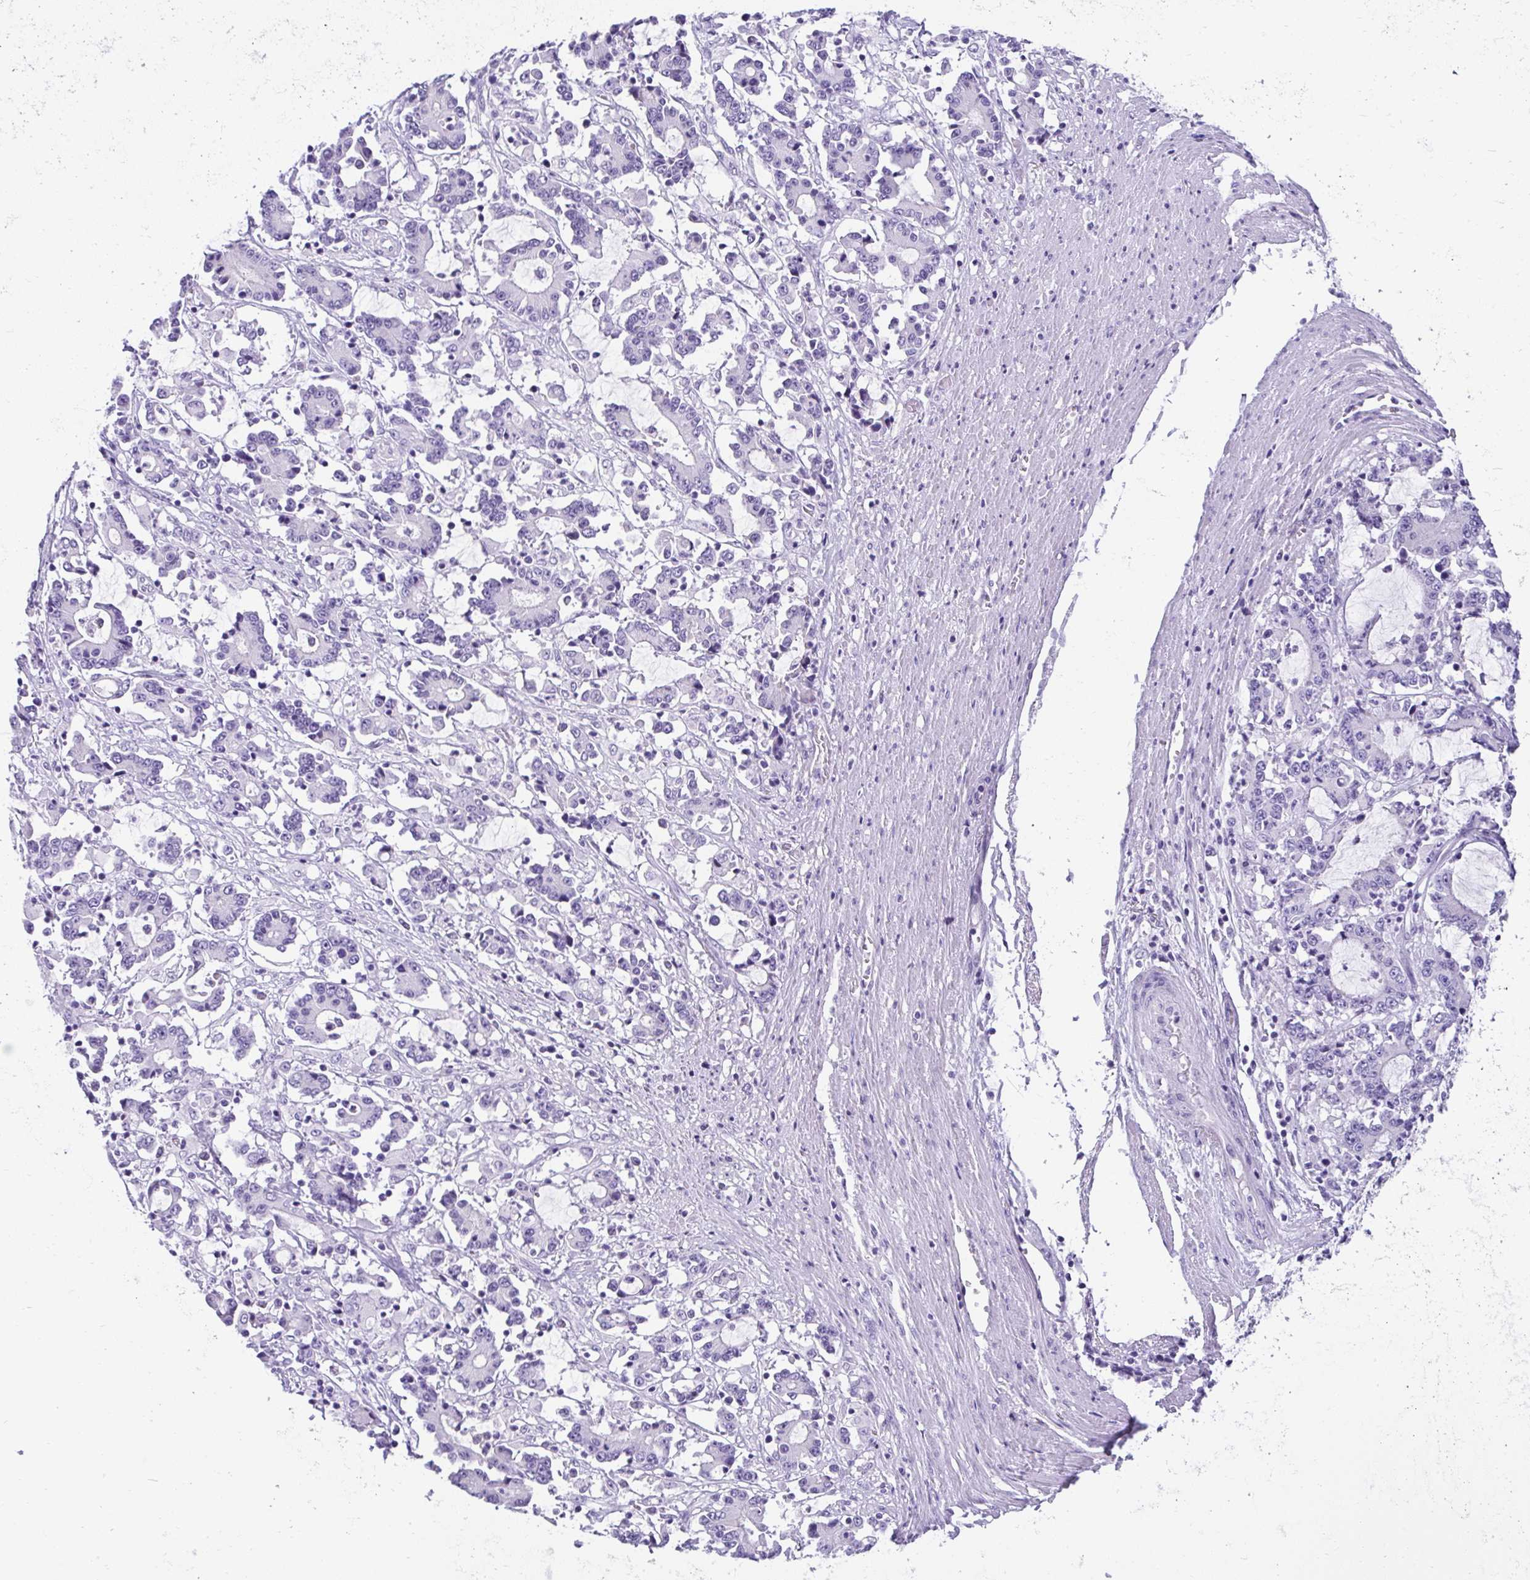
{"staining": {"intensity": "negative", "quantity": "none", "location": "none"}, "tissue": "stomach cancer", "cell_type": "Tumor cells", "image_type": "cancer", "snomed": [{"axis": "morphology", "description": "Adenocarcinoma, NOS"}, {"axis": "topography", "description": "Stomach, upper"}], "caption": "Immunohistochemical staining of human stomach cancer reveals no significant expression in tumor cells.", "gene": "RNF183", "patient": {"sex": "male", "age": 68}}